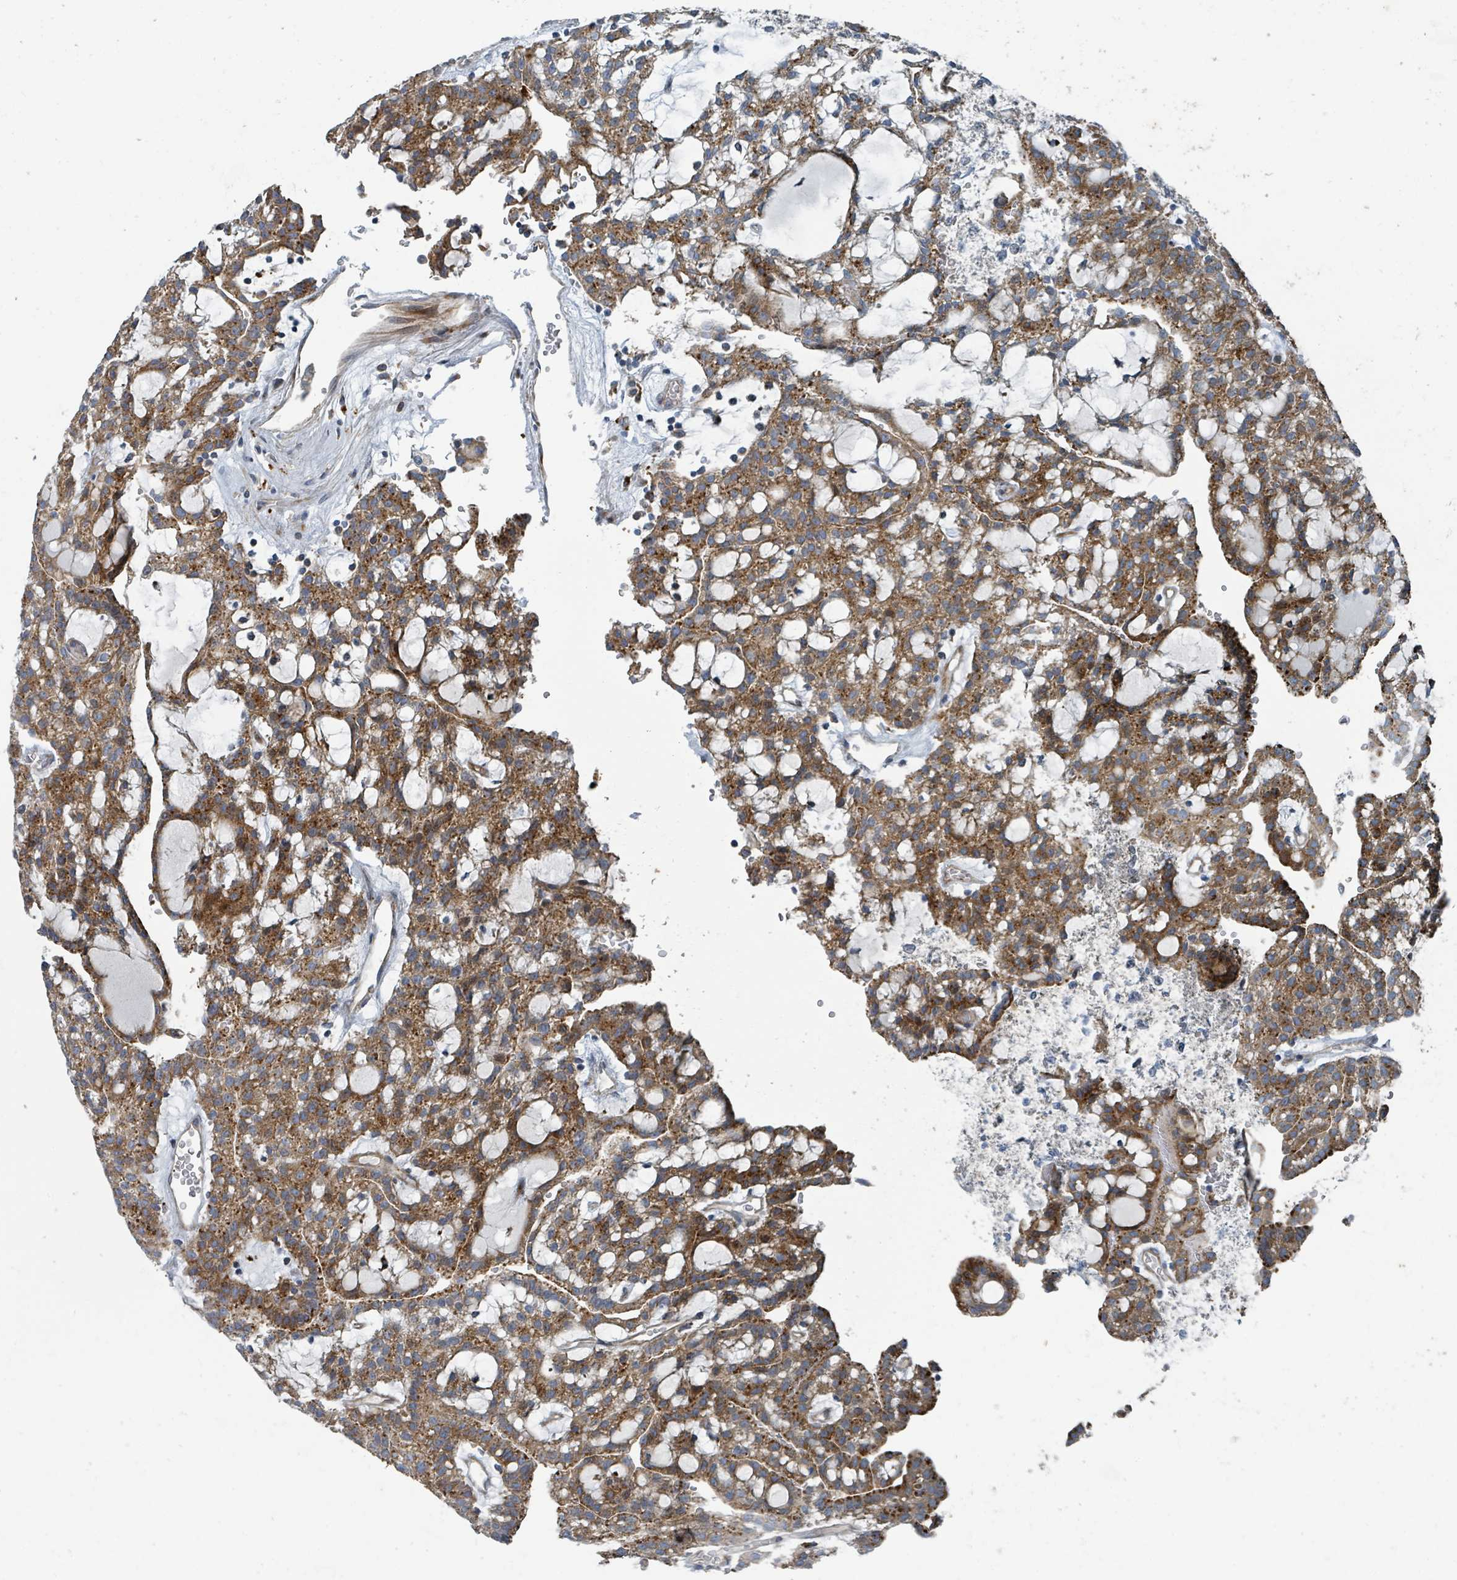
{"staining": {"intensity": "moderate", "quantity": ">75%", "location": "cytoplasmic/membranous"}, "tissue": "renal cancer", "cell_type": "Tumor cells", "image_type": "cancer", "snomed": [{"axis": "morphology", "description": "Adenocarcinoma, NOS"}, {"axis": "topography", "description": "Kidney"}], "caption": "Immunohistochemistry (IHC) (DAB) staining of human adenocarcinoma (renal) demonstrates moderate cytoplasmic/membranous protein expression in about >75% of tumor cells.", "gene": "DIPK2A", "patient": {"sex": "male", "age": 63}}